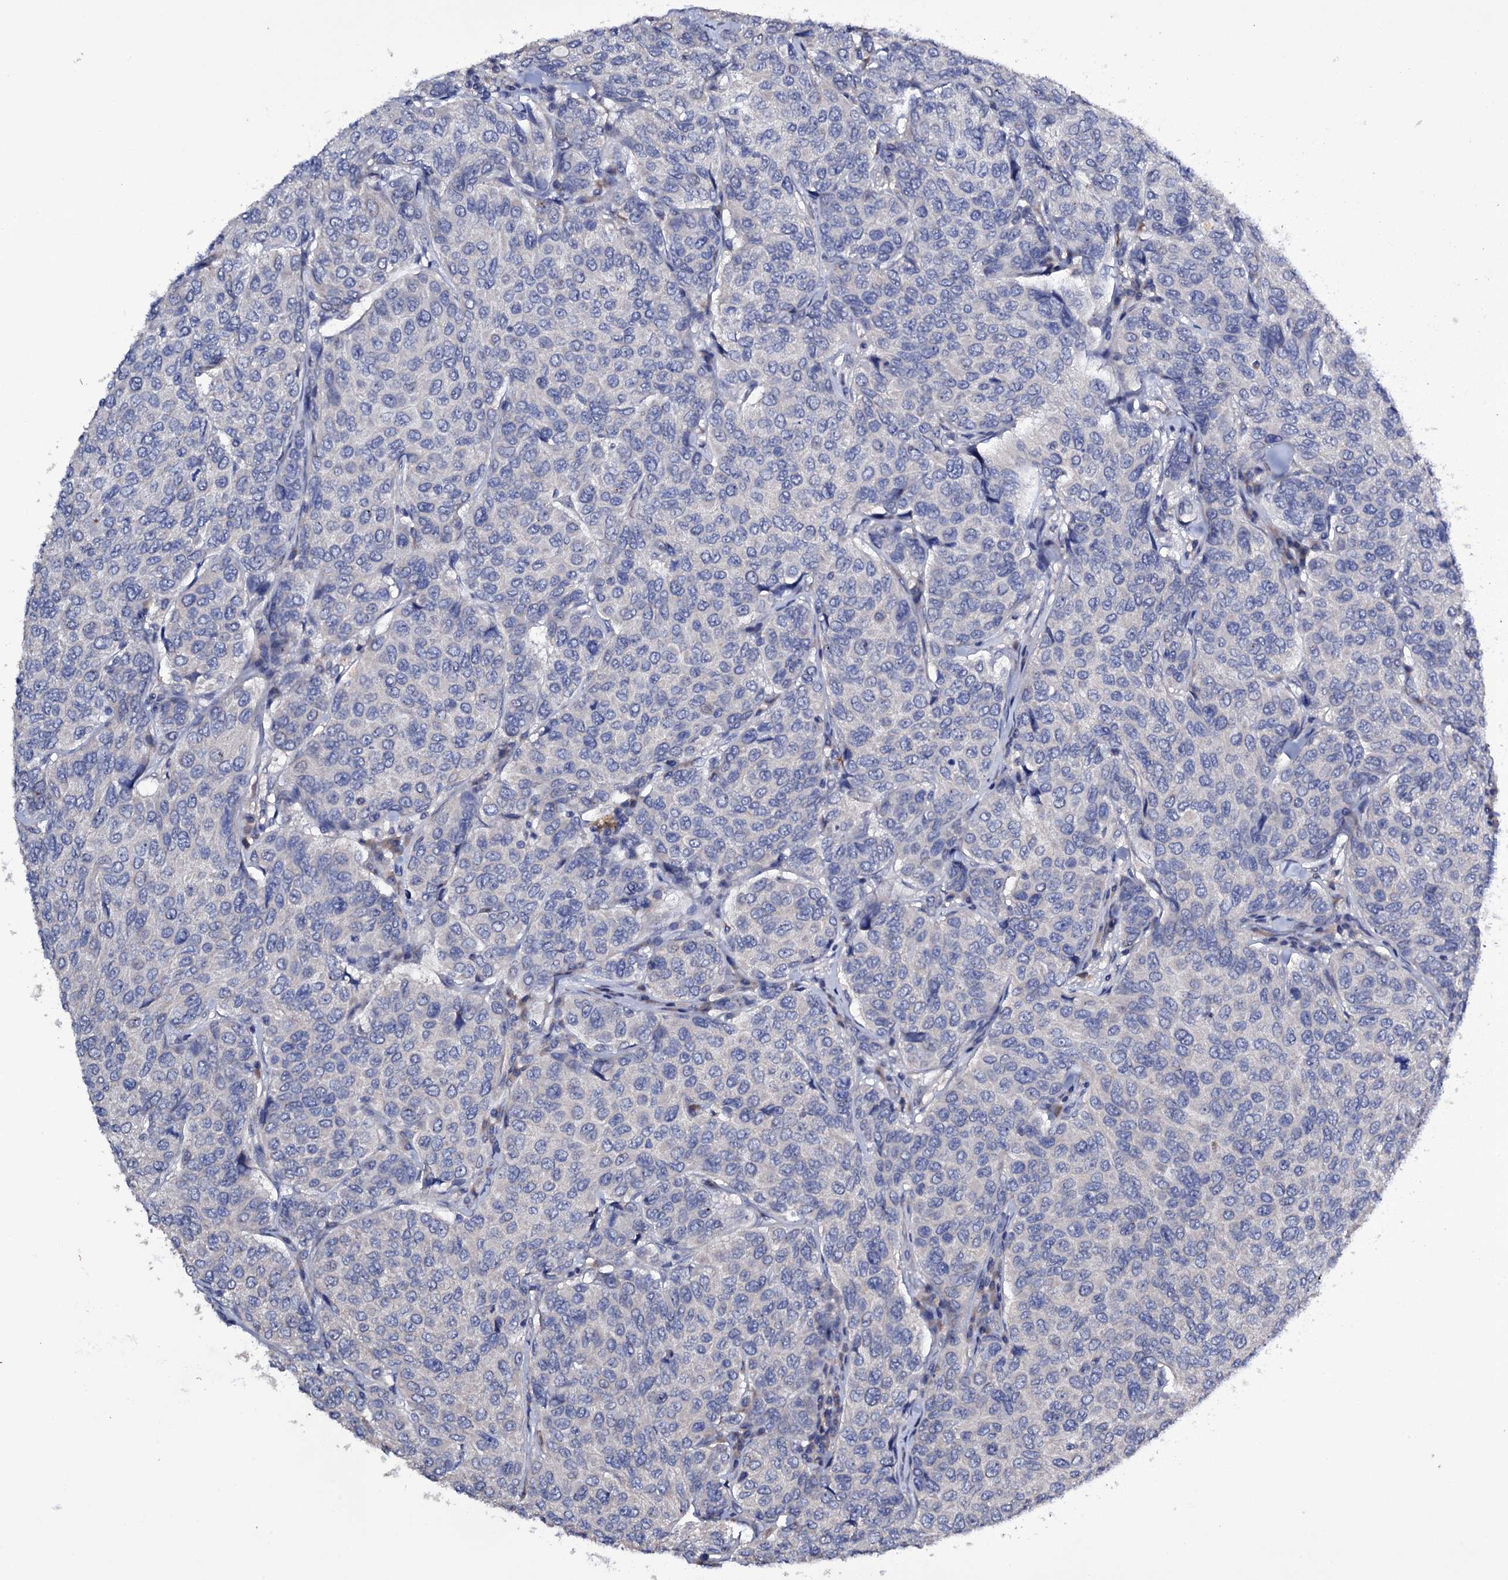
{"staining": {"intensity": "negative", "quantity": "none", "location": "none"}, "tissue": "breast cancer", "cell_type": "Tumor cells", "image_type": "cancer", "snomed": [{"axis": "morphology", "description": "Duct carcinoma"}, {"axis": "topography", "description": "Breast"}], "caption": "Immunohistochemistry of invasive ductal carcinoma (breast) reveals no expression in tumor cells.", "gene": "BCL2L14", "patient": {"sex": "female", "age": 55}}